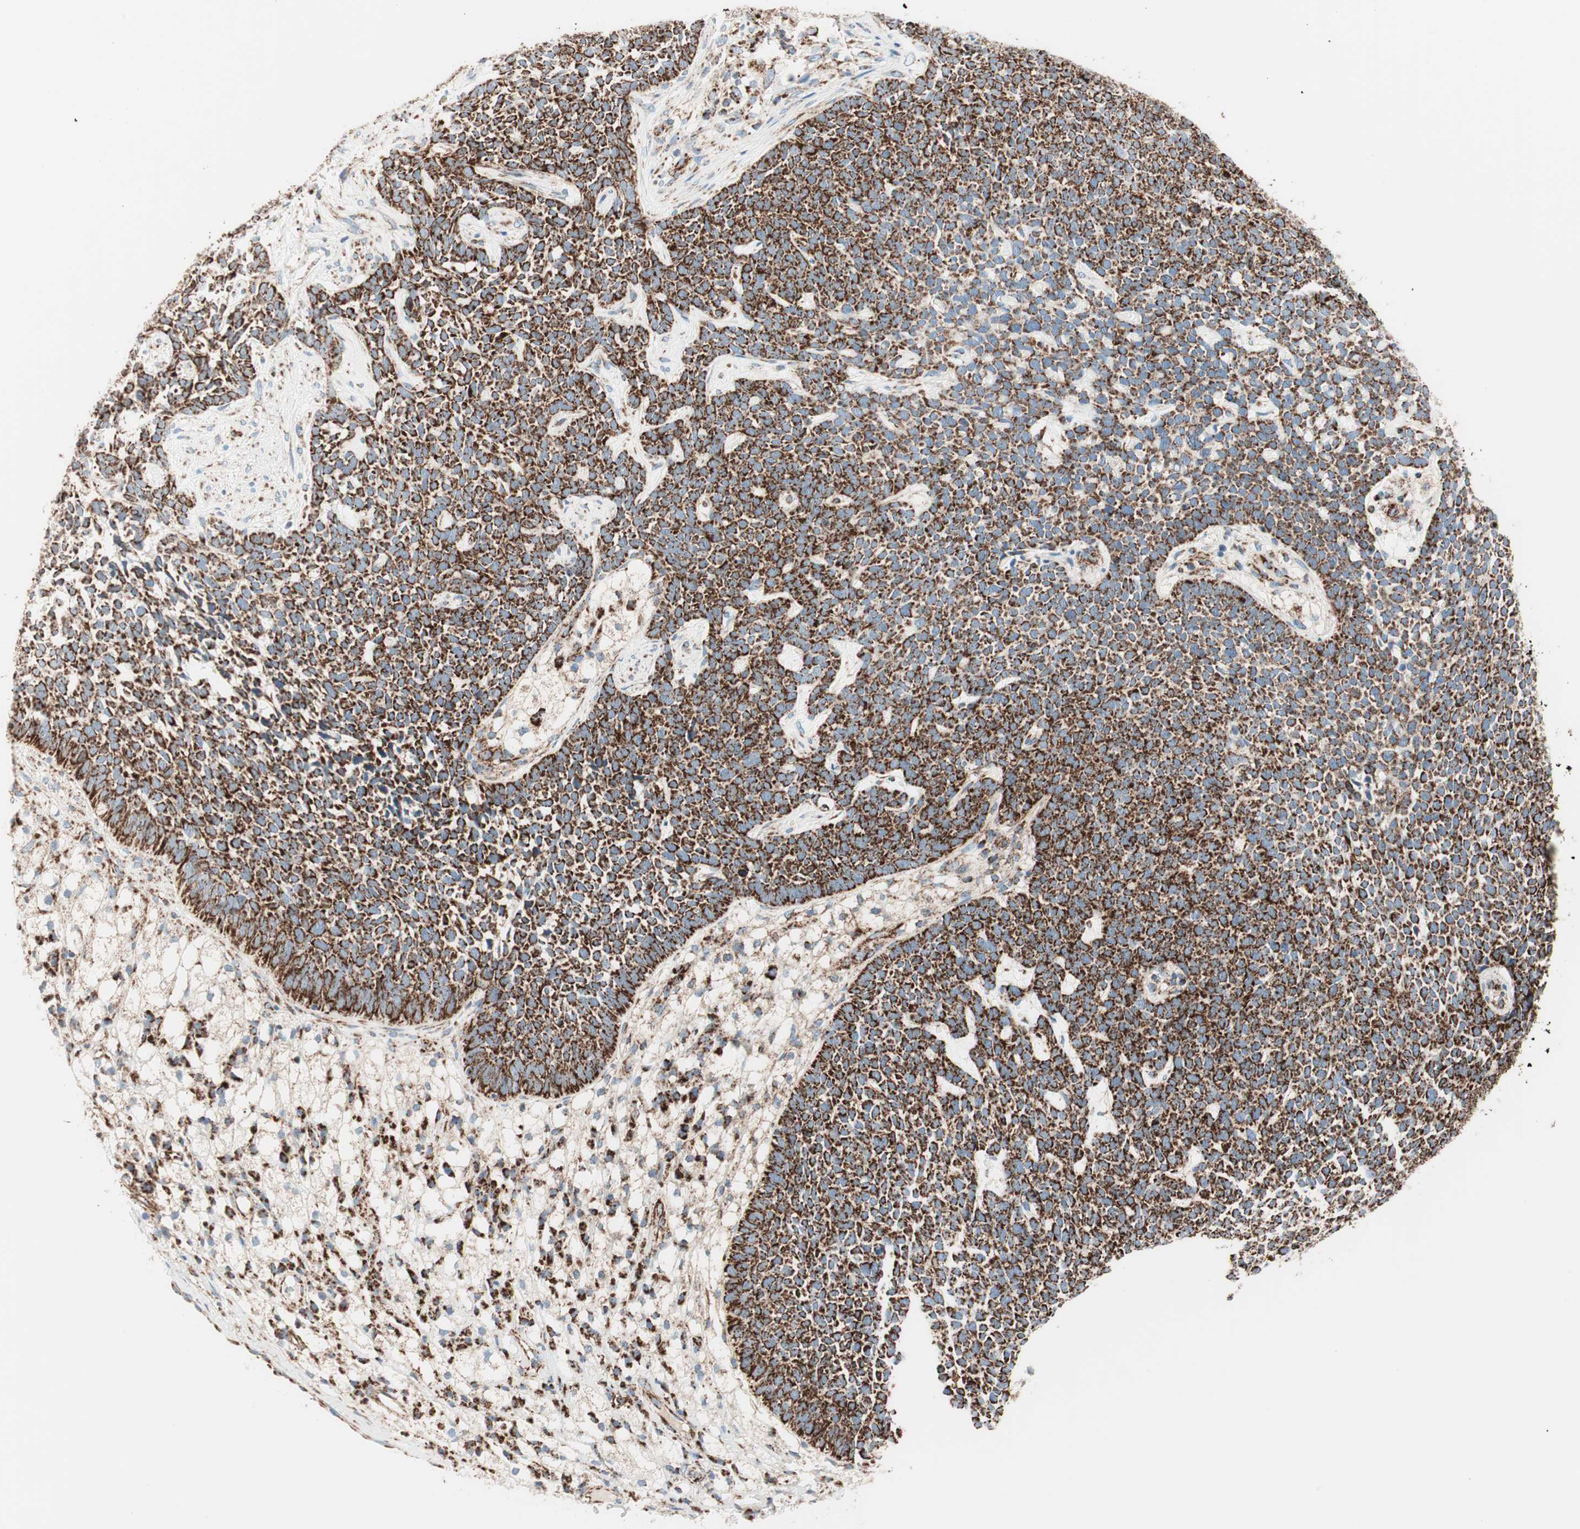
{"staining": {"intensity": "strong", "quantity": ">75%", "location": "cytoplasmic/membranous"}, "tissue": "skin cancer", "cell_type": "Tumor cells", "image_type": "cancer", "snomed": [{"axis": "morphology", "description": "Basal cell carcinoma"}, {"axis": "topography", "description": "Skin"}], "caption": "Immunohistochemical staining of skin cancer reveals high levels of strong cytoplasmic/membranous positivity in about >75% of tumor cells.", "gene": "TOMM20", "patient": {"sex": "female", "age": 84}}